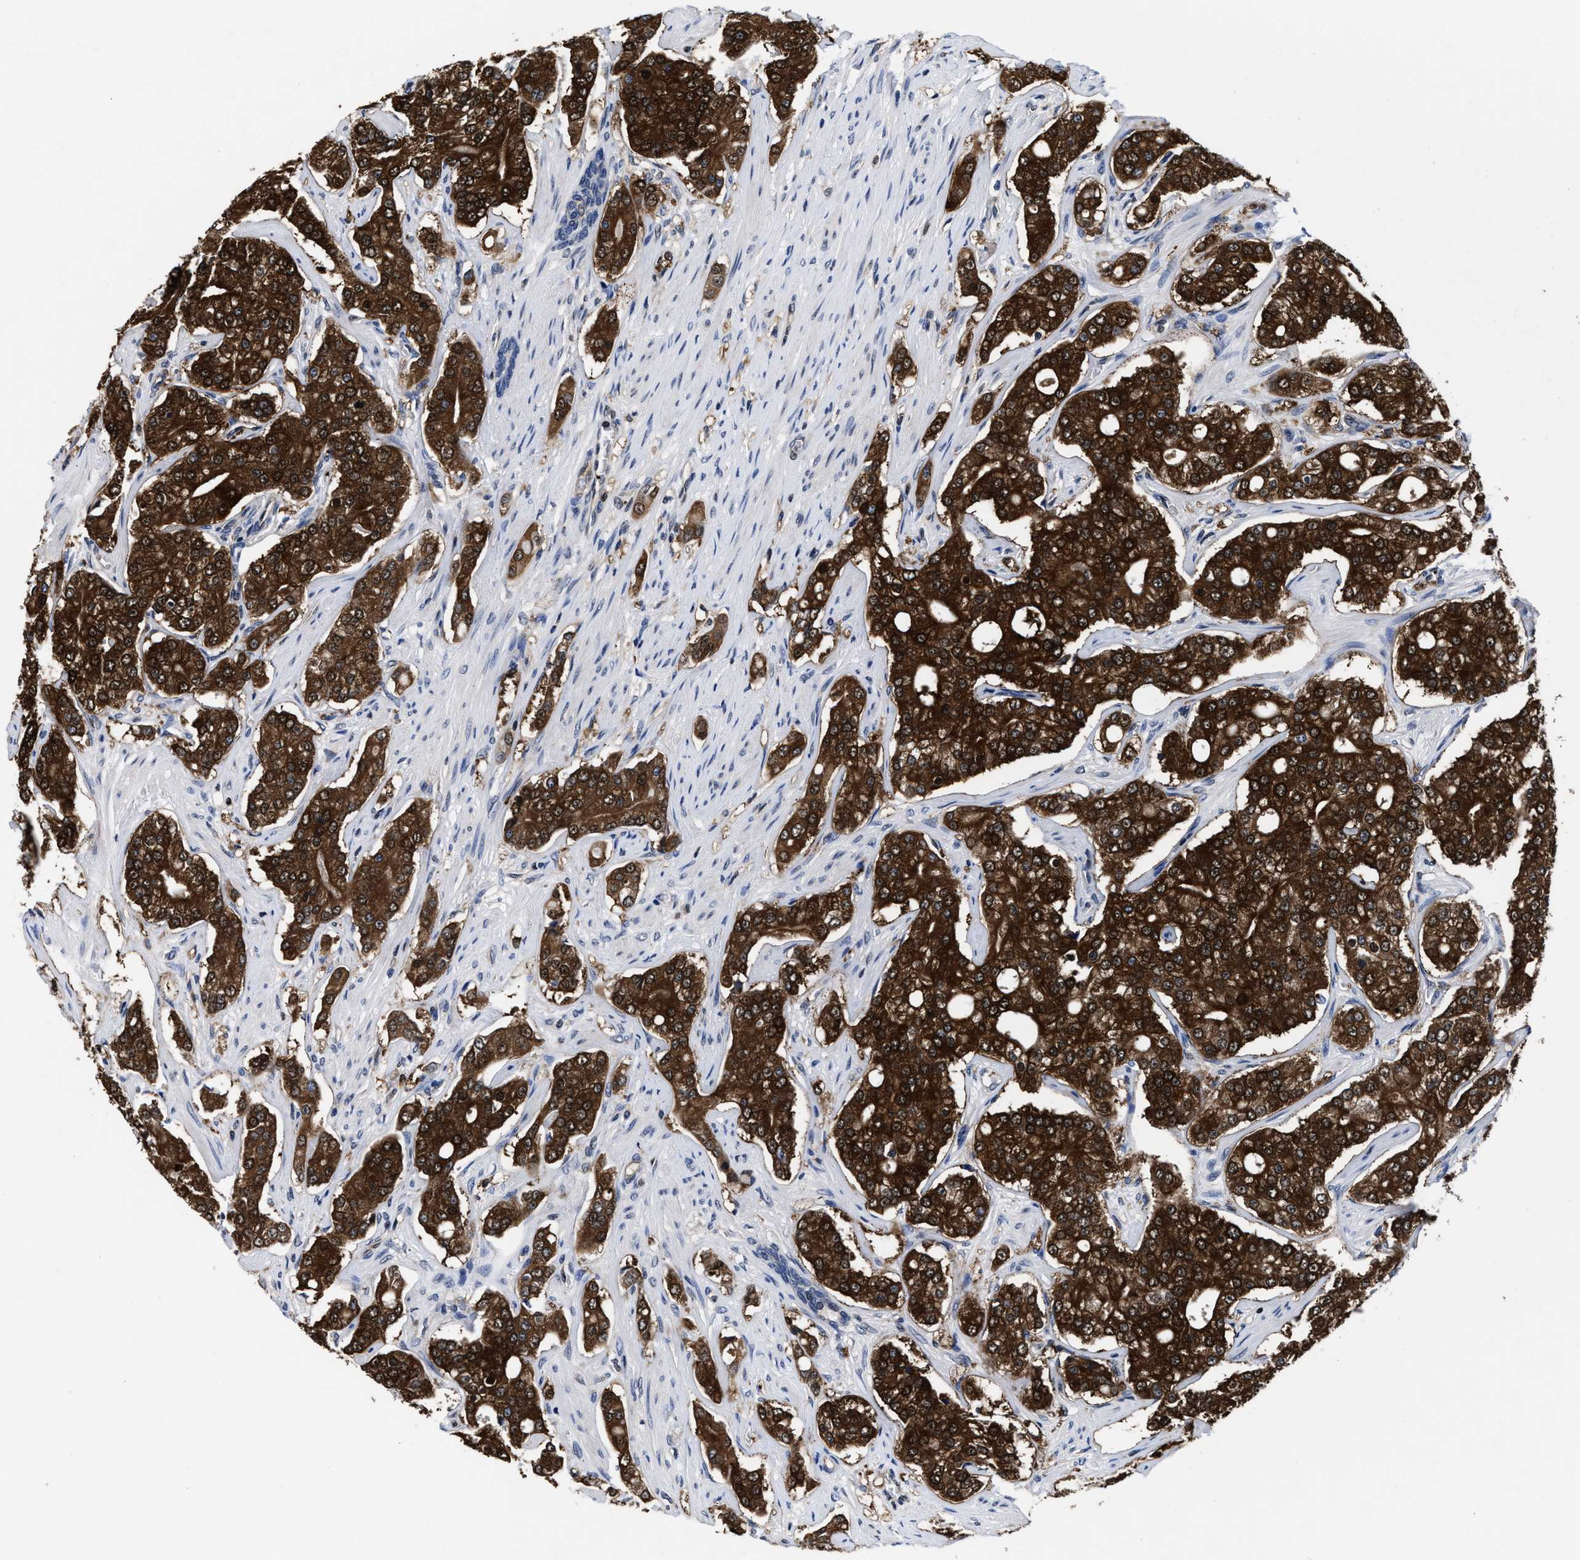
{"staining": {"intensity": "strong", "quantity": ">75%", "location": "cytoplasmic/membranous"}, "tissue": "prostate cancer", "cell_type": "Tumor cells", "image_type": "cancer", "snomed": [{"axis": "morphology", "description": "Adenocarcinoma, High grade"}, {"axis": "topography", "description": "Prostate"}], "caption": "Human prostate cancer stained with a protein marker demonstrates strong staining in tumor cells.", "gene": "ACLY", "patient": {"sex": "male", "age": 71}}